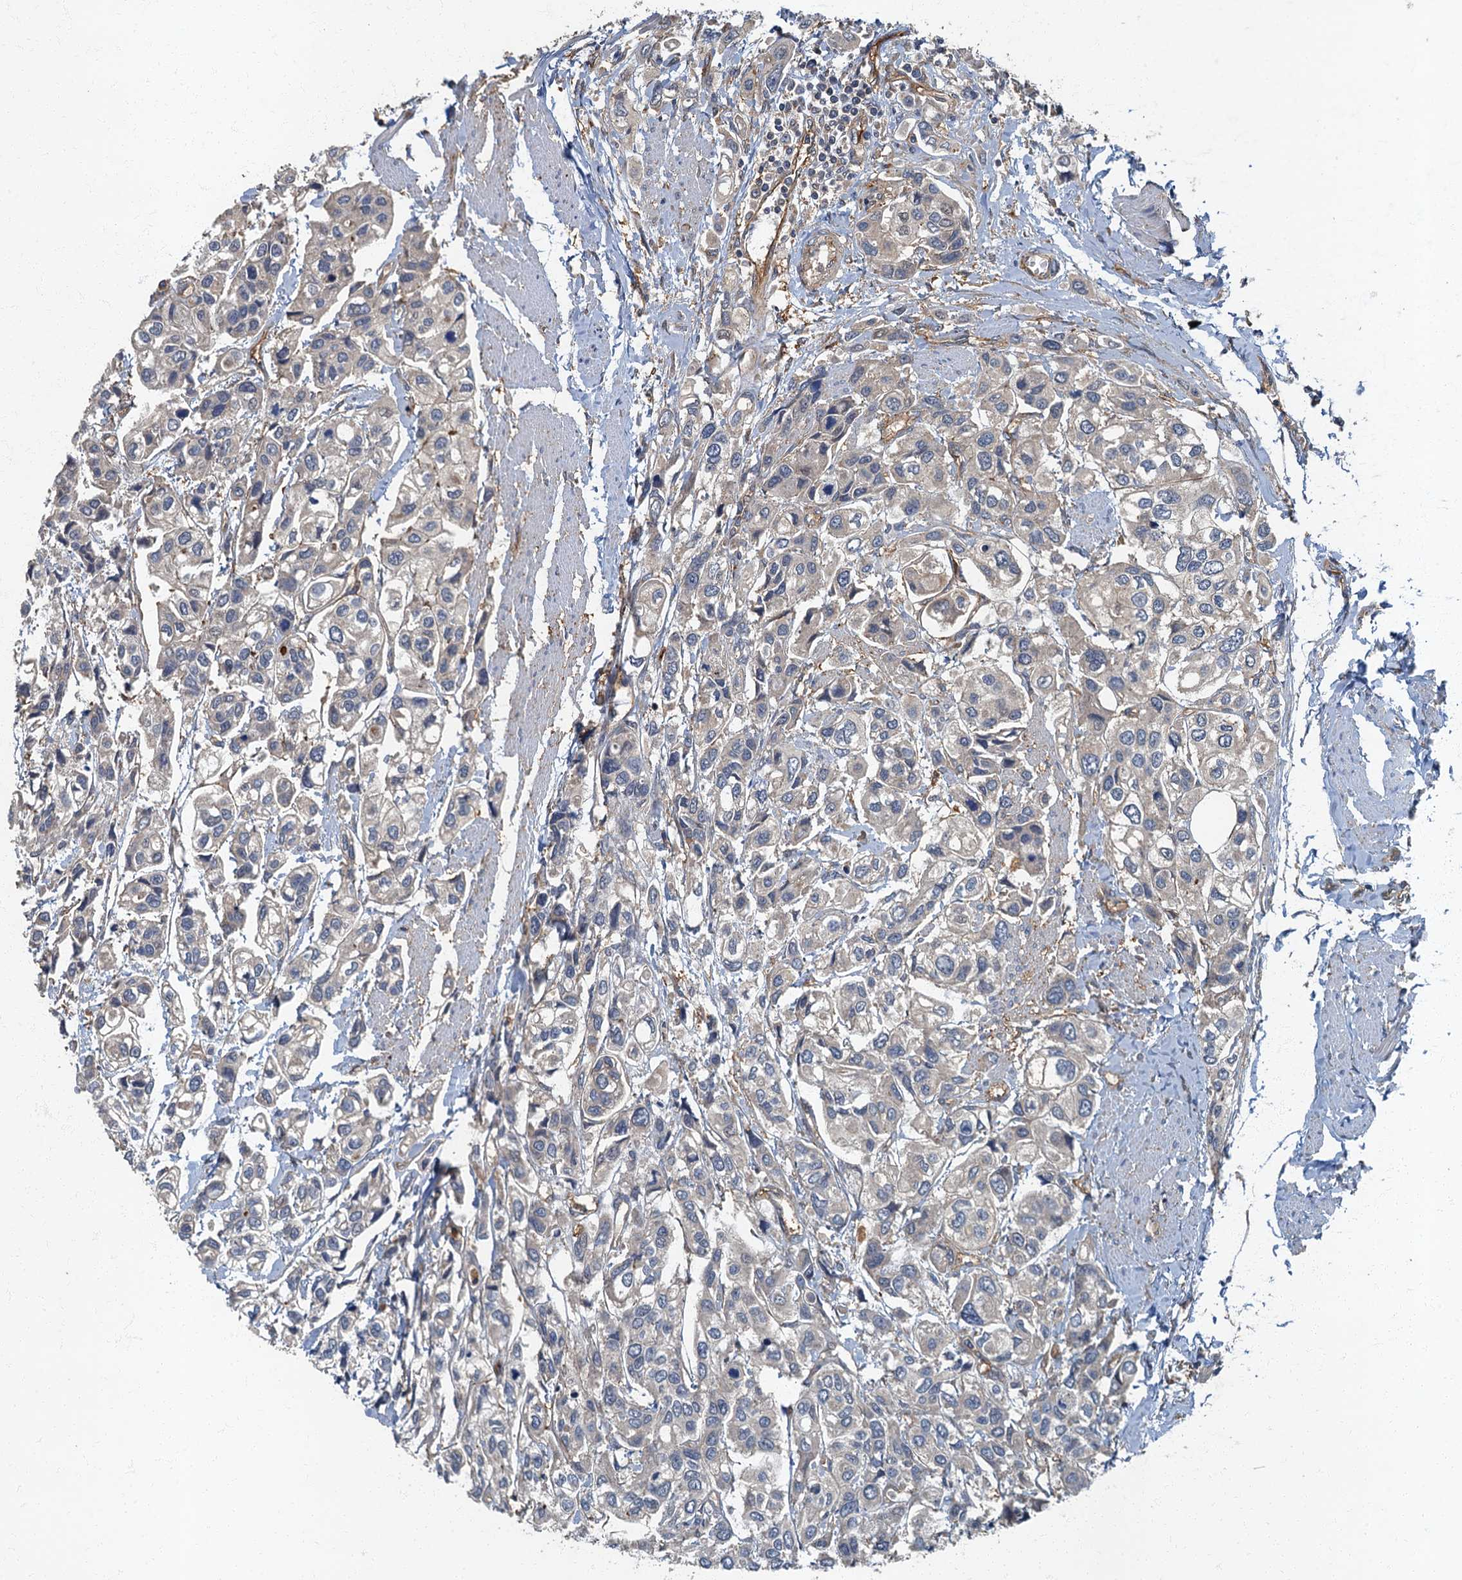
{"staining": {"intensity": "negative", "quantity": "none", "location": "none"}, "tissue": "urothelial cancer", "cell_type": "Tumor cells", "image_type": "cancer", "snomed": [{"axis": "morphology", "description": "Urothelial carcinoma, High grade"}, {"axis": "topography", "description": "Urinary bladder"}], "caption": "A histopathology image of urothelial carcinoma (high-grade) stained for a protein shows no brown staining in tumor cells. (DAB immunohistochemistry with hematoxylin counter stain).", "gene": "ARL11", "patient": {"sex": "male", "age": 67}}